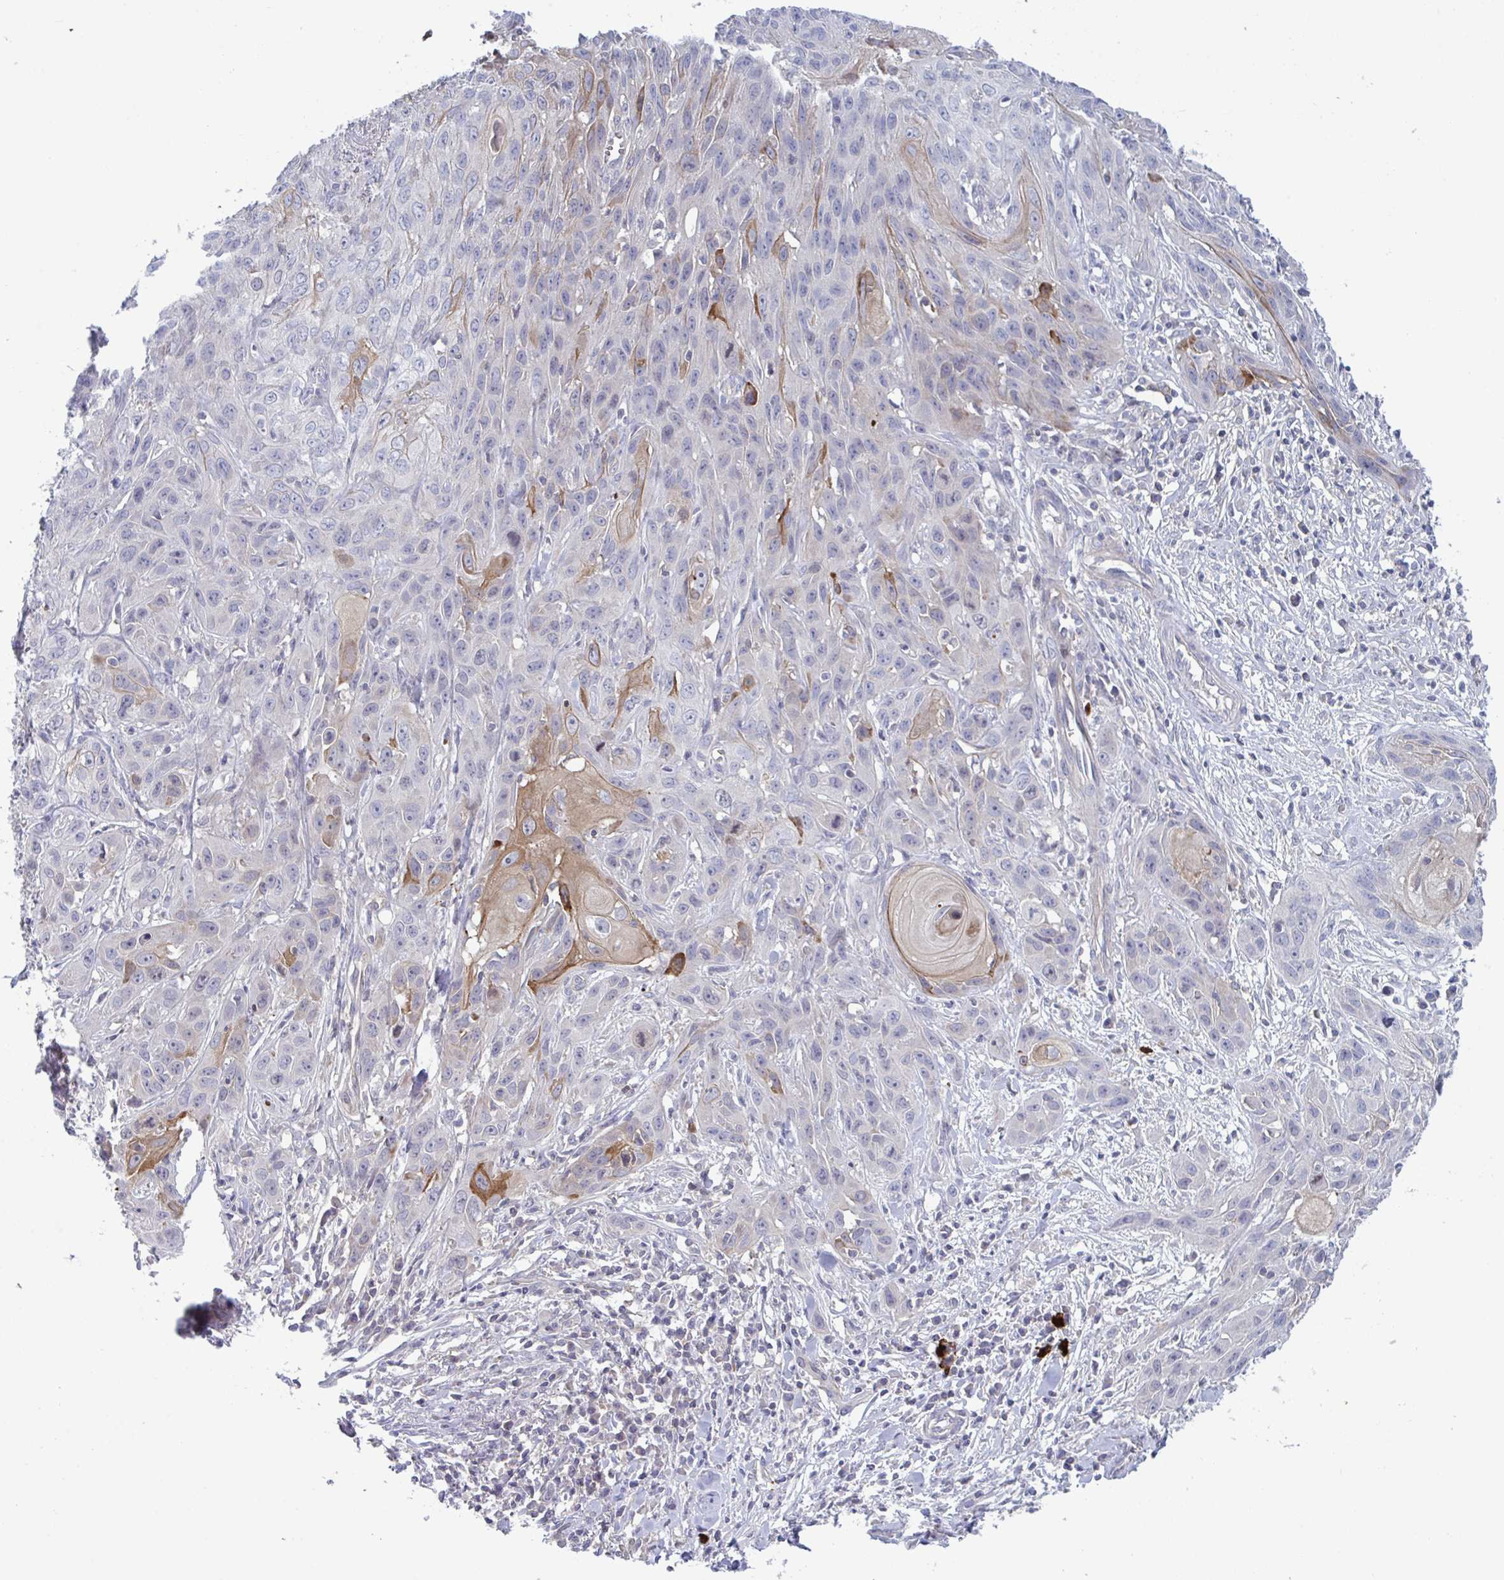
{"staining": {"intensity": "moderate", "quantity": "<25%", "location": "cytoplasmic/membranous"}, "tissue": "skin cancer", "cell_type": "Tumor cells", "image_type": "cancer", "snomed": [{"axis": "morphology", "description": "Squamous cell carcinoma, NOS"}, {"axis": "topography", "description": "Skin"}, {"axis": "topography", "description": "Vulva"}], "caption": "Immunohistochemistry image of neoplastic tissue: human skin cancer (squamous cell carcinoma) stained using immunohistochemistry (IHC) reveals low levels of moderate protein expression localized specifically in the cytoplasmic/membranous of tumor cells, appearing as a cytoplasmic/membranous brown color.", "gene": "STK26", "patient": {"sex": "female", "age": 83}}